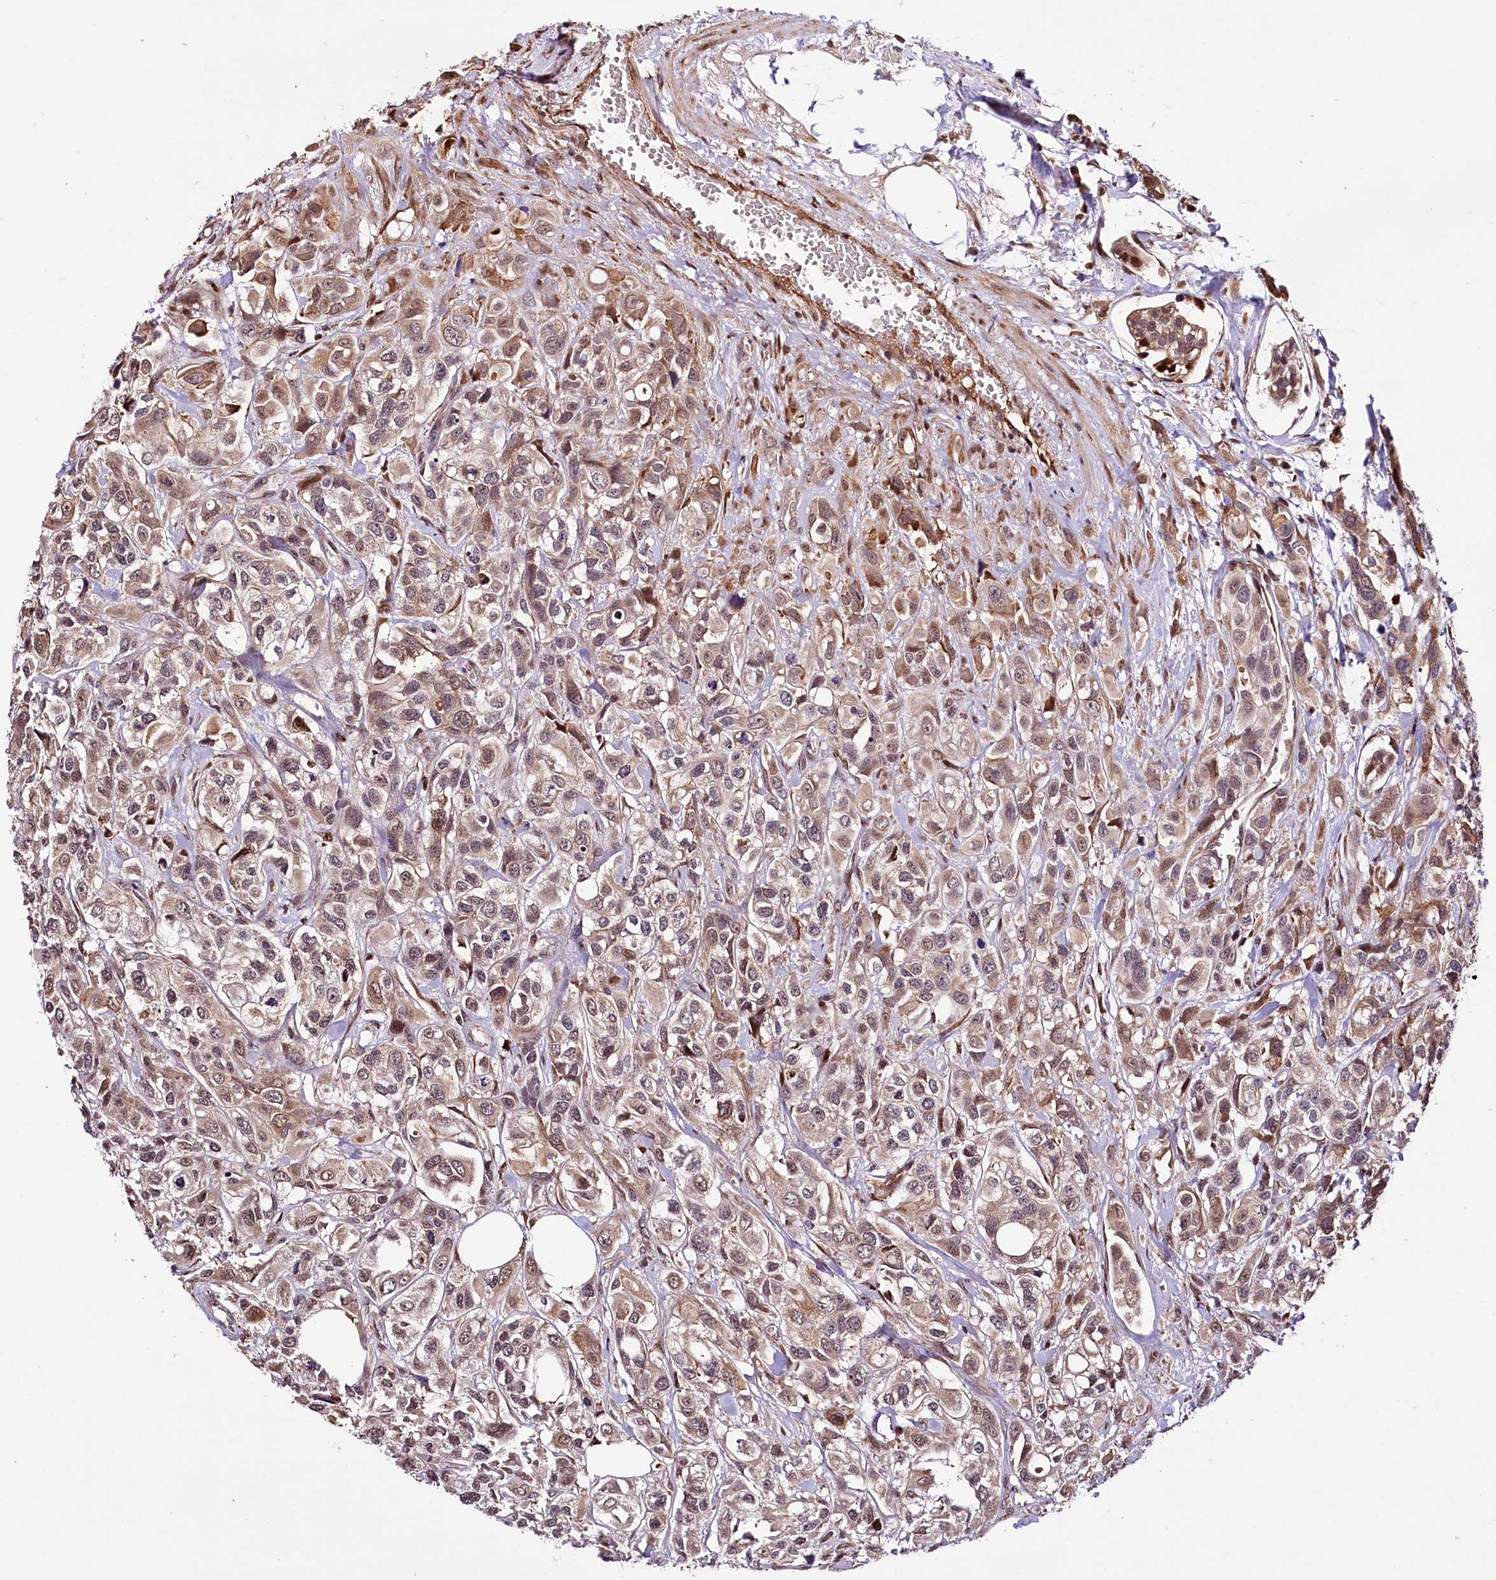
{"staining": {"intensity": "moderate", "quantity": "25%-75%", "location": "cytoplasmic/membranous,nuclear"}, "tissue": "urothelial cancer", "cell_type": "Tumor cells", "image_type": "cancer", "snomed": [{"axis": "morphology", "description": "Urothelial carcinoma, High grade"}, {"axis": "topography", "description": "Urinary bladder"}], "caption": "Immunohistochemistry (IHC) image of urothelial cancer stained for a protein (brown), which exhibits medium levels of moderate cytoplasmic/membranous and nuclear staining in approximately 25%-75% of tumor cells.", "gene": "CUTC", "patient": {"sex": "male", "age": 67}}